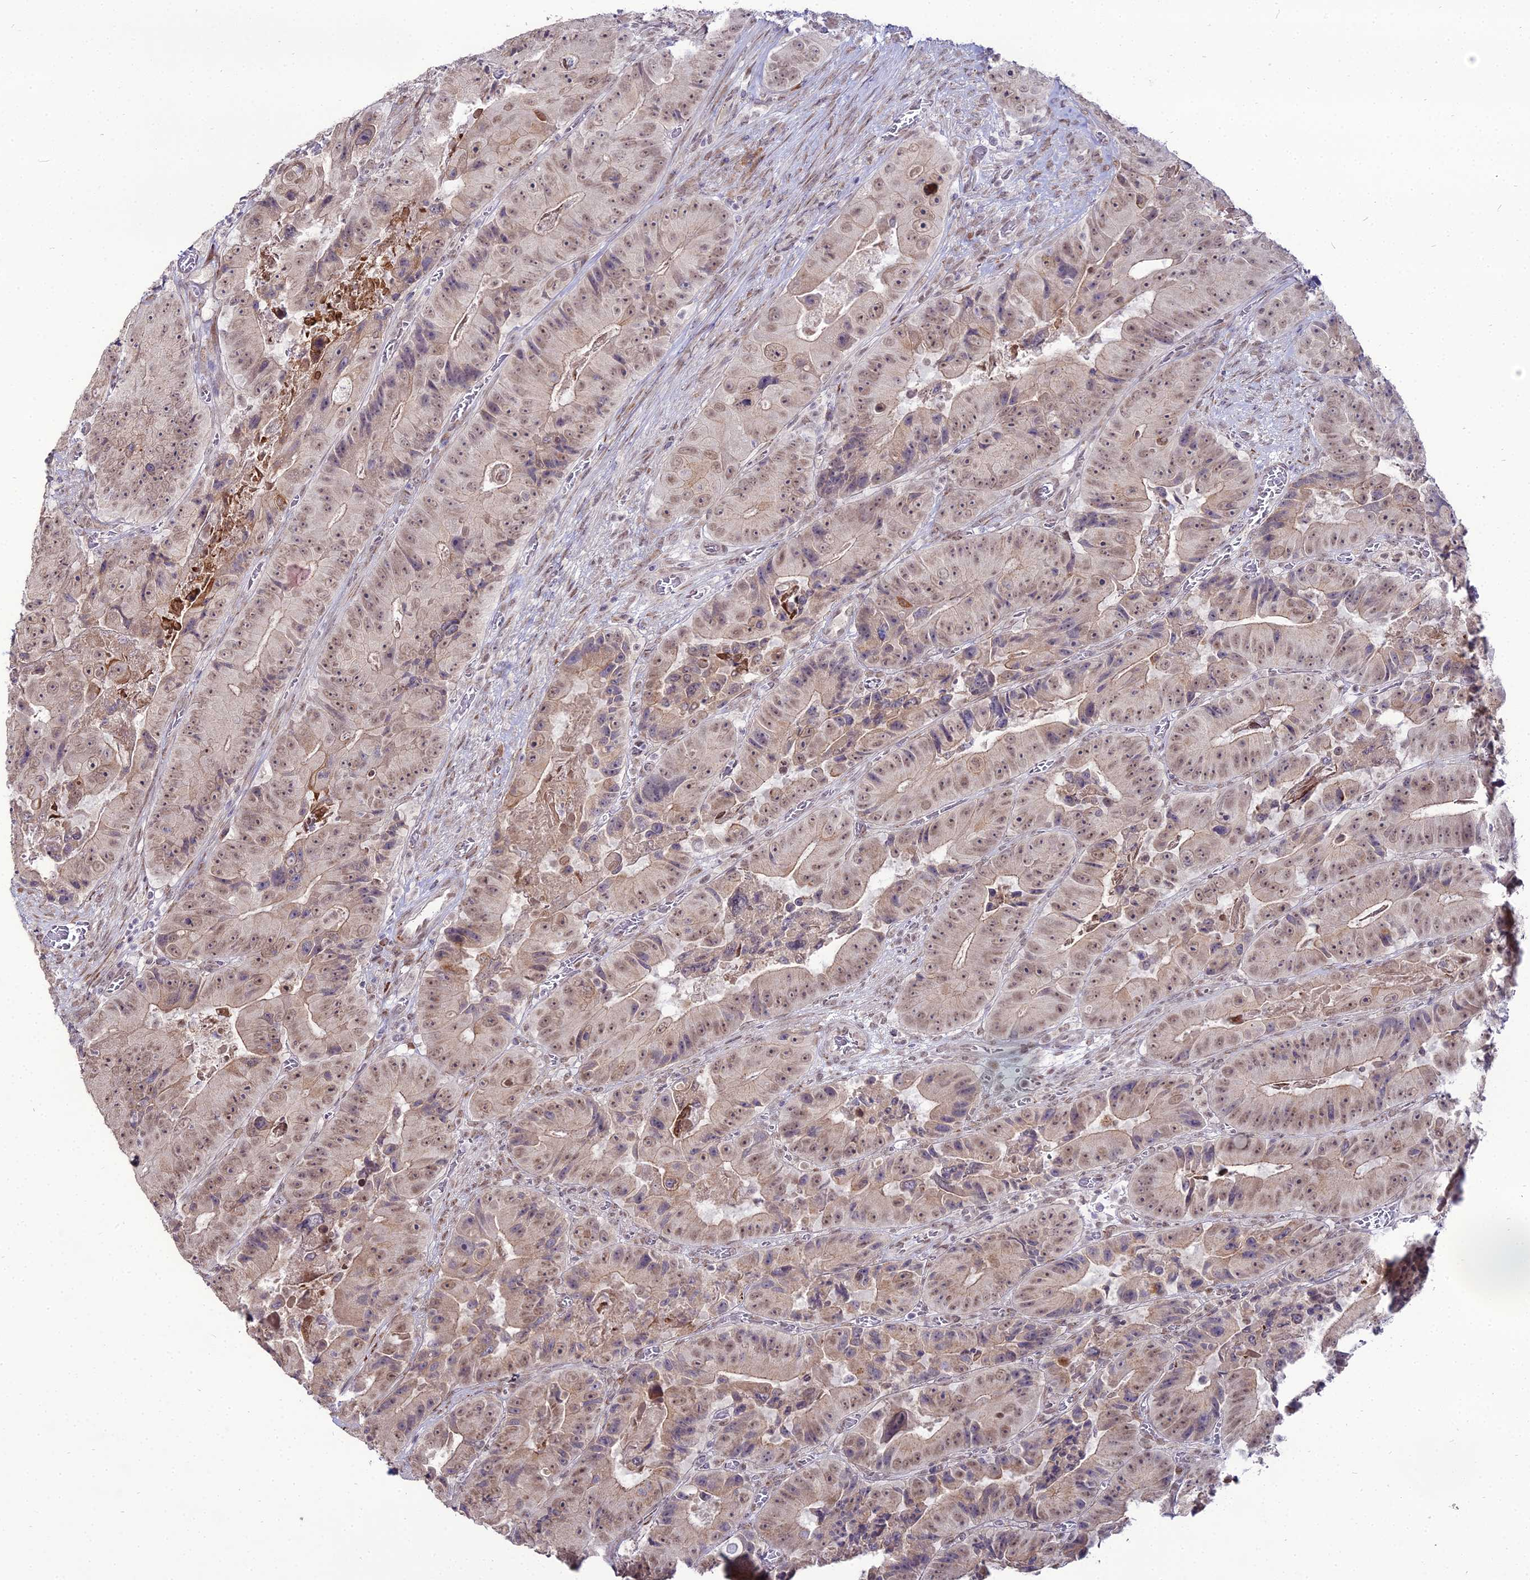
{"staining": {"intensity": "moderate", "quantity": ">75%", "location": "nuclear"}, "tissue": "colorectal cancer", "cell_type": "Tumor cells", "image_type": "cancer", "snomed": [{"axis": "morphology", "description": "Adenocarcinoma, NOS"}, {"axis": "topography", "description": "Colon"}], "caption": "Colorectal cancer stained with a protein marker reveals moderate staining in tumor cells.", "gene": "TROAP", "patient": {"sex": "female", "age": 86}}